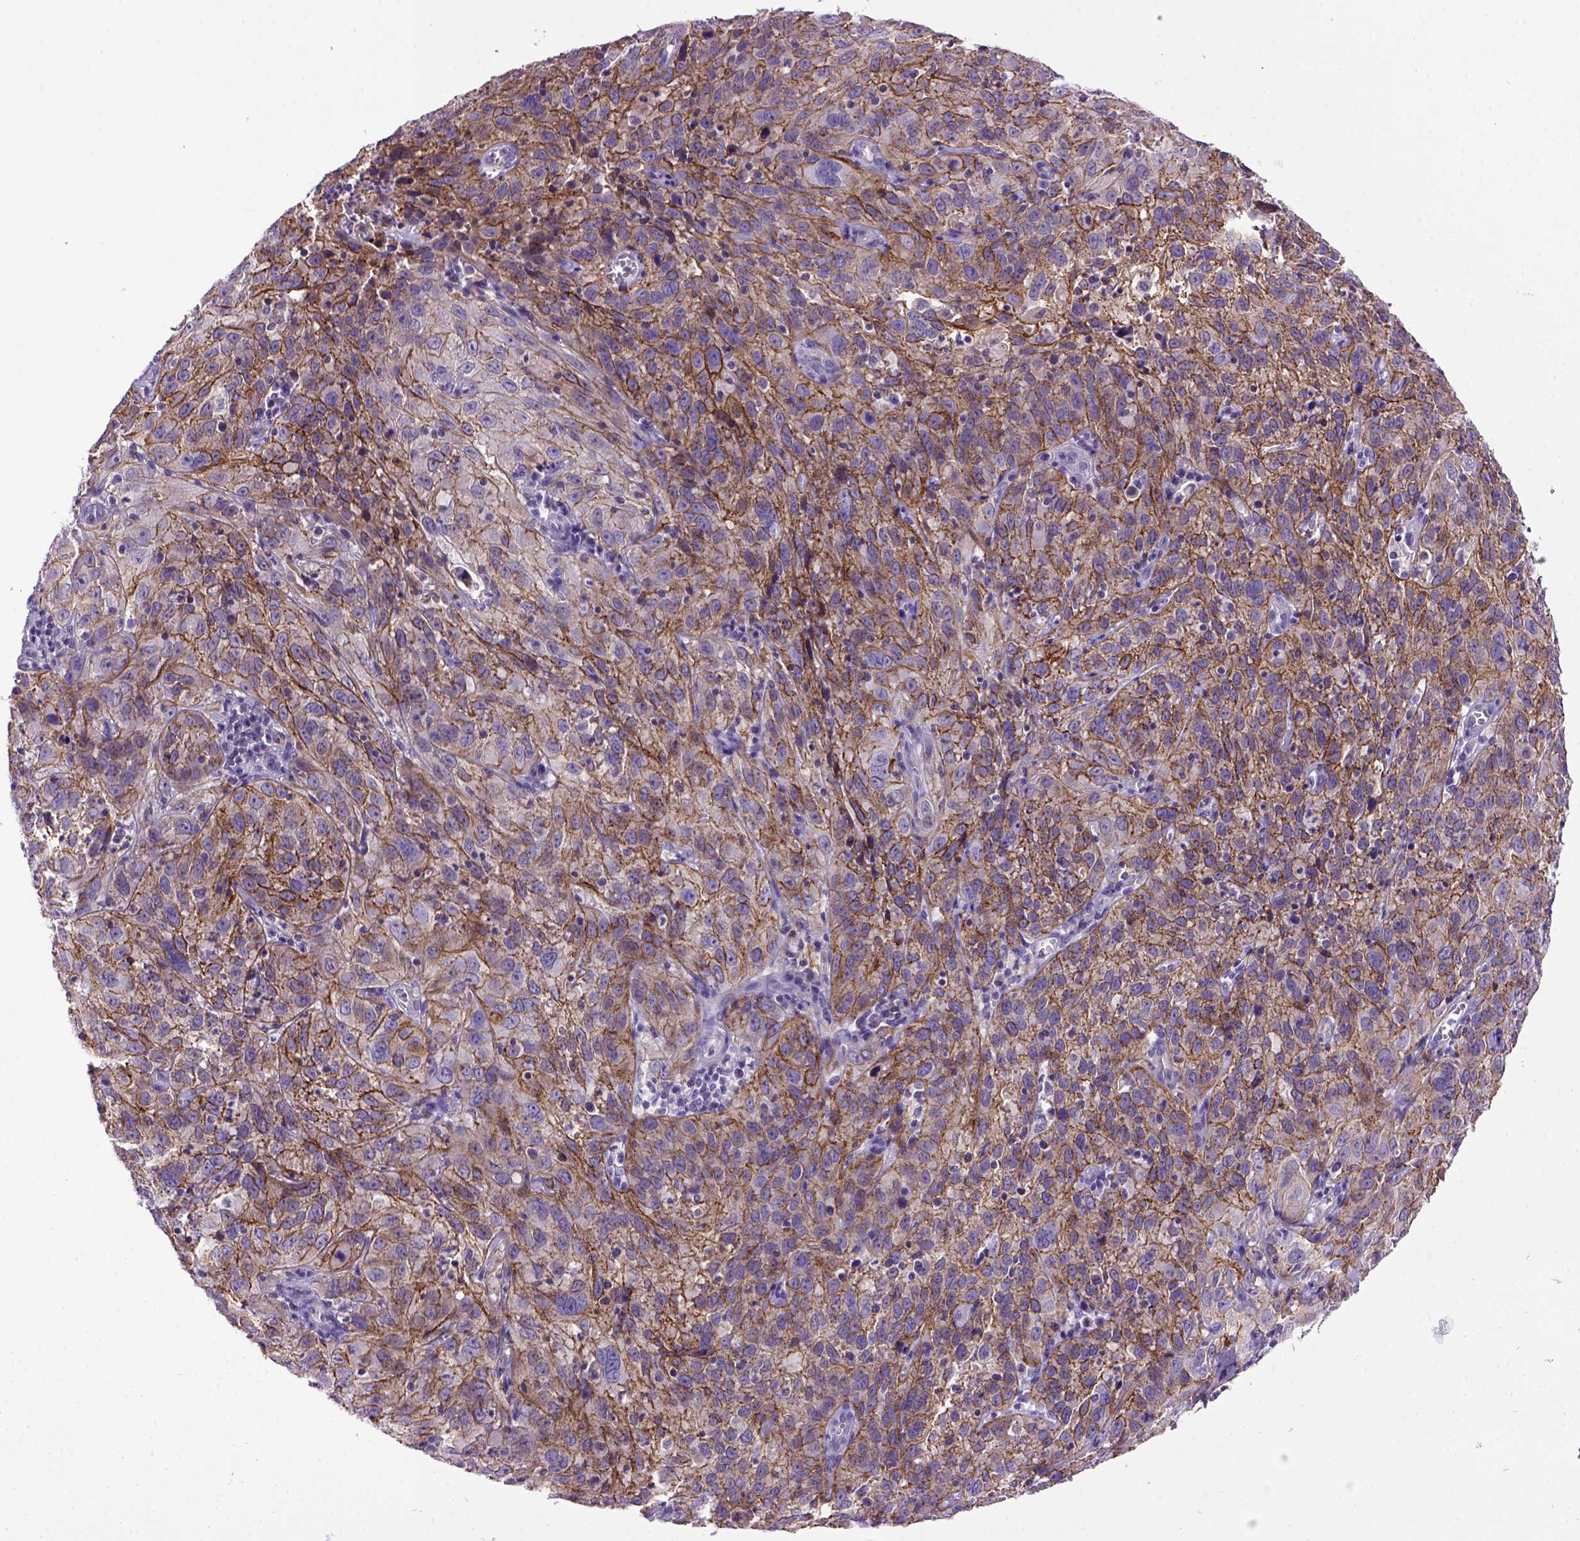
{"staining": {"intensity": "moderate", "quantity": ">75%", "location": "cytoplasmic/membranous"}, "tissue": "cervical cancer", "cell_type": "Tumor cells", "image_type": "cancer", "snomed": [{"axis": "morphology", "description": "Squamous cell carcinoma, NOS"}, {"axis": "topography", "description": "Cervix"}], "caption": "This is a photomicrograph of immunohistochemistry staining of squamous cell carcinoma (cervical), which shows moderate positivity in the cytoplasmic/membranous of tumor cells.", "gene": "CDH1", "patient": {"sex": "female", "age": 32}}